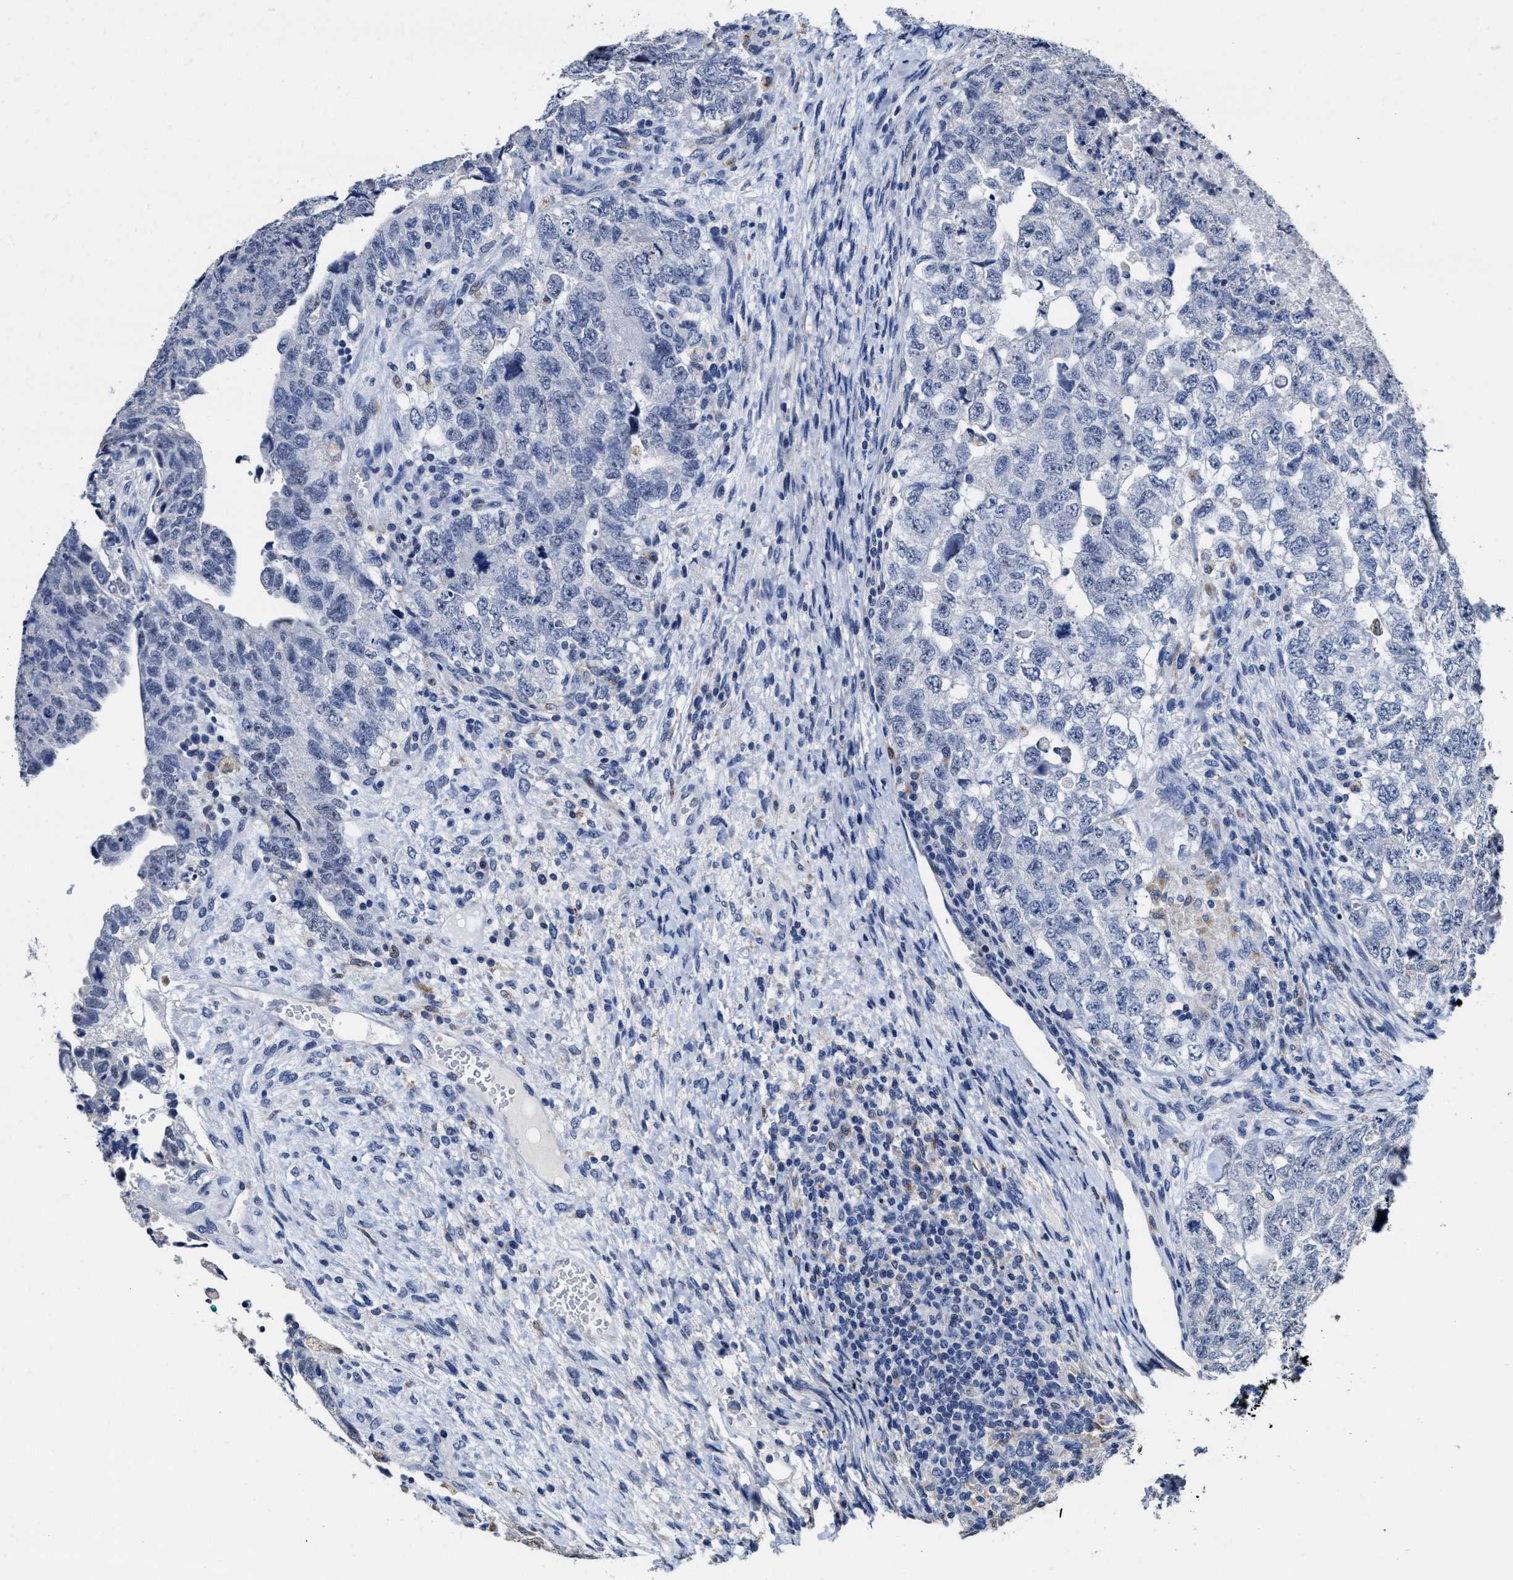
{"staining": {"intensity": "negative", "quantity": "none", "location": "none"}, "tissue": "testis cancer", "cell_type": "Tumor cells", "image_type": "cancer", "snomed": [{"axis": "morphology", "description": "Carcinoma, Embryonal, NOS"}, {"axis": "topography", "description": "Testis"}], "caption": "Testis cancer (embryonal carcinoma) stained for a protein using immunohistochemistry (IHC) displays no staining tumor cells.", "gene": "ZFAT", "patient": {"sex": "male", "age": 36}}